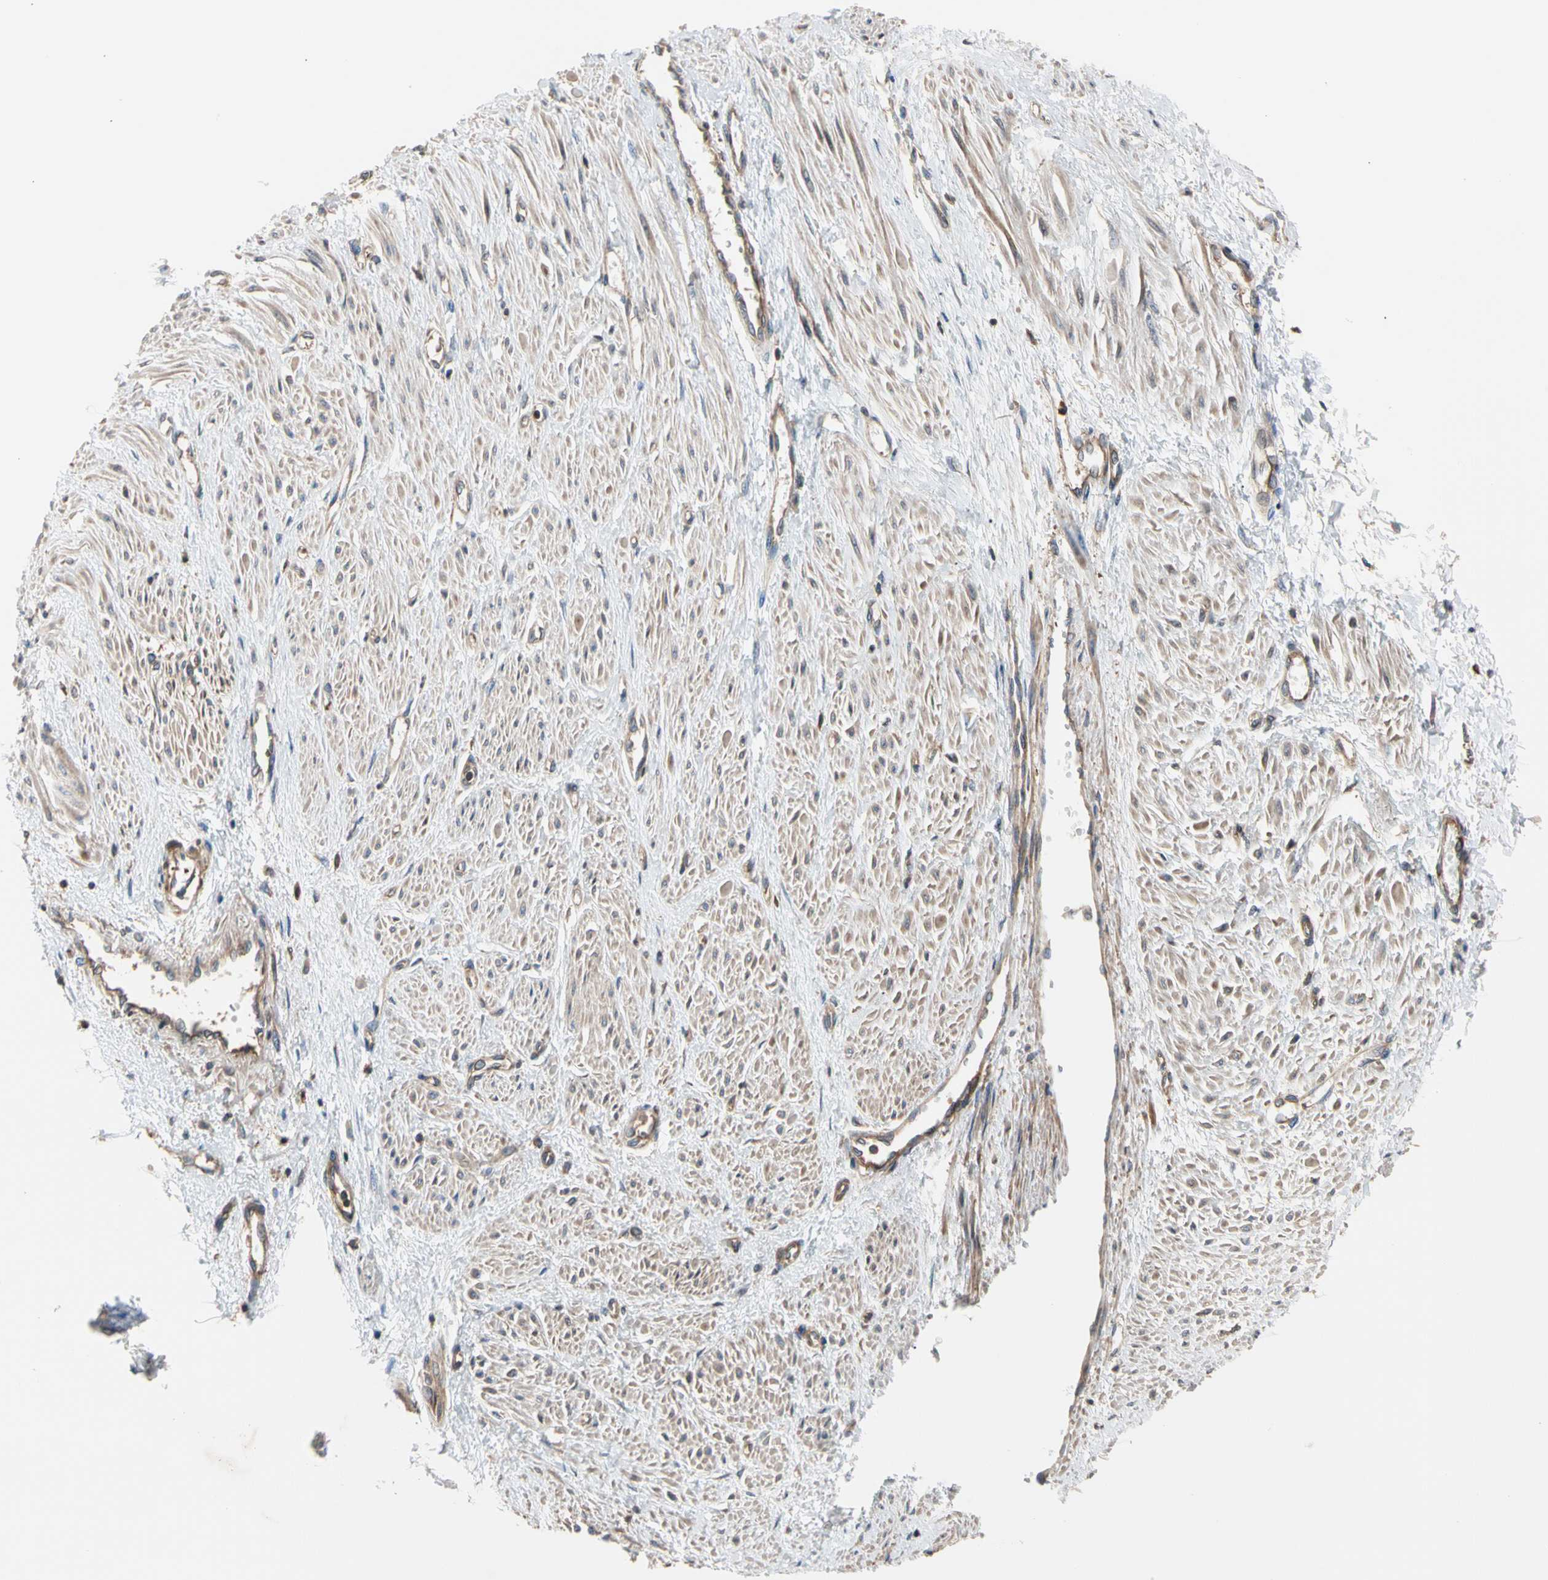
{"staining": {"intensity": "weak", "quantity": "25%-75%", "location": "cytoplasmic/membranous"}, "tissue": "smooth muscle", "cell_type": "Smooth muscle cells", "image_type": "normal", "snomed": [{"axis": "morphology", "description": "Normal tissue, NOS"}, {"axis": "topography", "description": "Smooth muscle"}, {"axis": "topography", "description": "Uterus"}], "caption": "Protein expression analysis of normal human smooth muscle reveals weak cytoplasmic/membranous staining in about 25%-75% of smooth muscle cells. Using DAB (3,3'-diaminobenzidine) (brown) and hematoxylin (blue) stains, captured at high magnification using brightfield microscopy.", "gene": "ROCK1", "patient": {"sex": "female", "age": 39}}